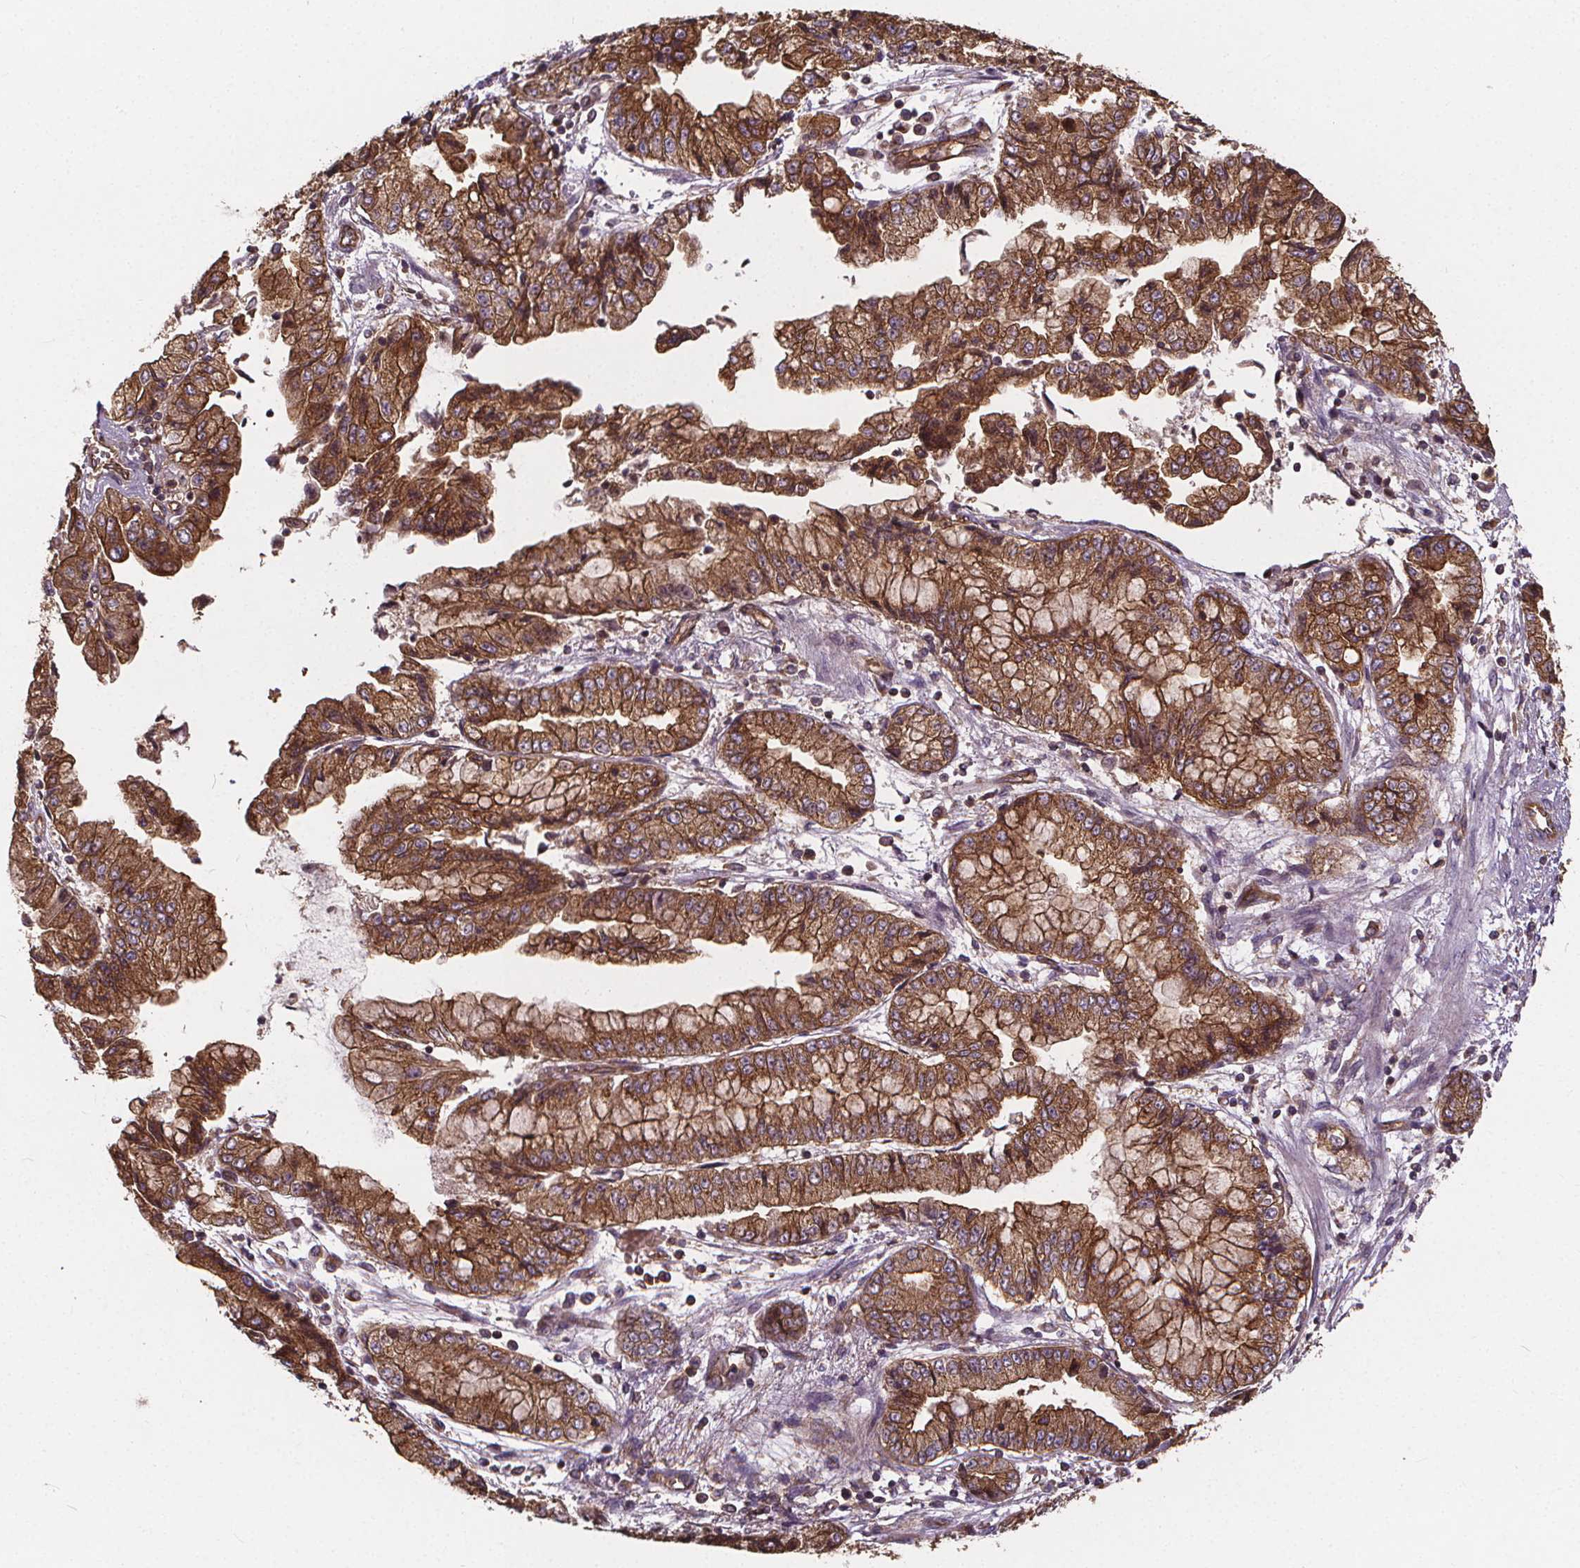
{"staining": {"intensity": "strong", "quantity": ">75%", "location": "cytoplasmic/membranous"}, "tissue": "stomach cancer", "cell_type": "Tumor cells", "image_type": "cancer", "snomed": [{"axis": "morphology", "description": "Adenocarcinoma, NOS"}, {"axis": "topography", "description": "Stomach, upper"}], "caption": "This is an image of IHC staining of stomach cancer (adenocarcinoma), which shows strong expression in the cytoplasmic/membranous of tumor cells.", "gene": "CLINT1", "patient": {"sex": "female", "age": 74}}